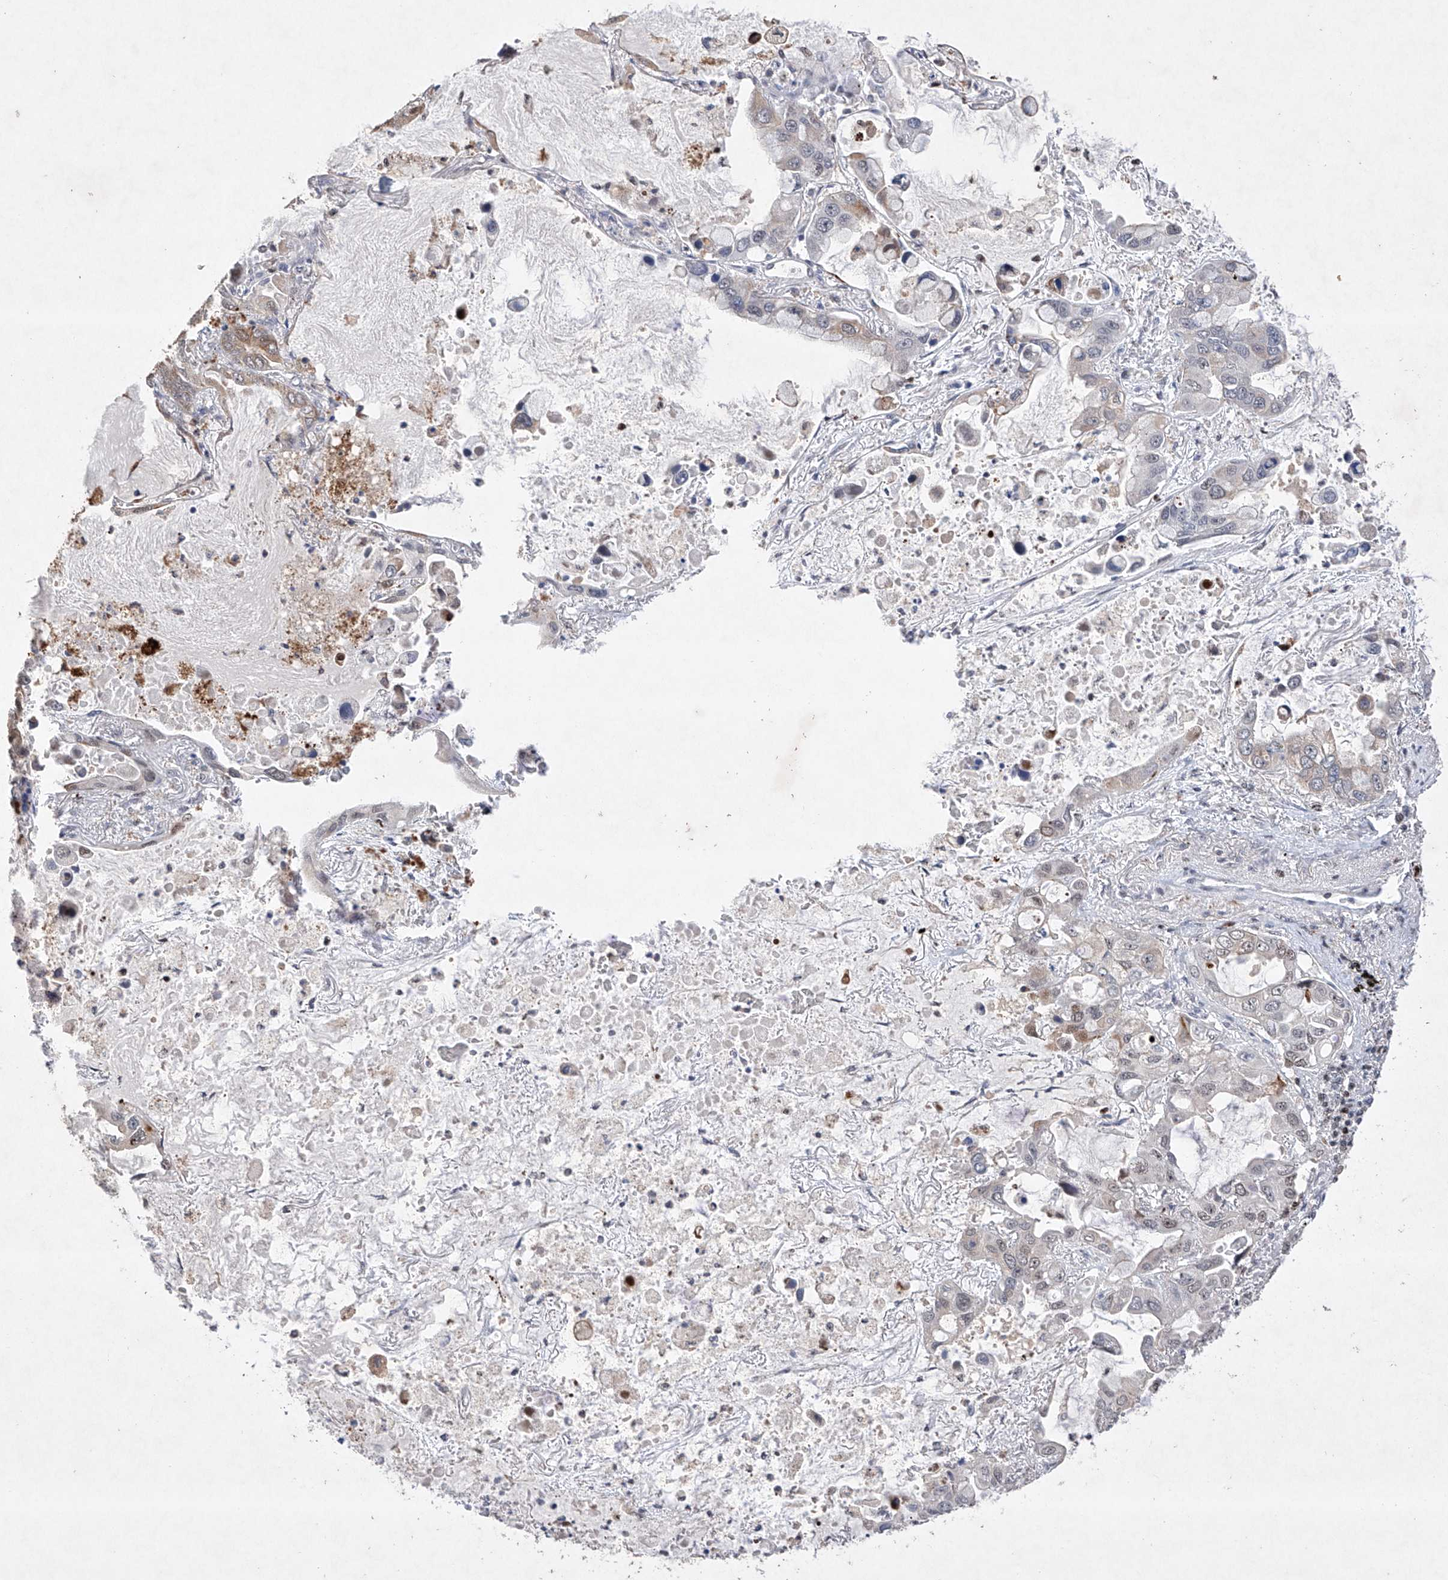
{"staining": {"intensity": "weak", "quantity": "<25%", "location": "cytoplasmic/membranous"}, "tissue": "lung cancer", "cell_type": "Tumor cells", "image_type": "cancer", "snomed": [{"axis": "morphology", "description": "Adenocarcinoma, NOS"}, {"axis": "topography", "description": "Lung"}], "caption": "An immunohistochemistry micrograph of lung cancer is shown. There is no staining in tumor cells of lung cancer. The staining is performed using DAB brown chromogen with nuclei counter-stained in using hematoxylin.", "gene": "AFG1L", "patient": {"sex": "male", "age": 64}}